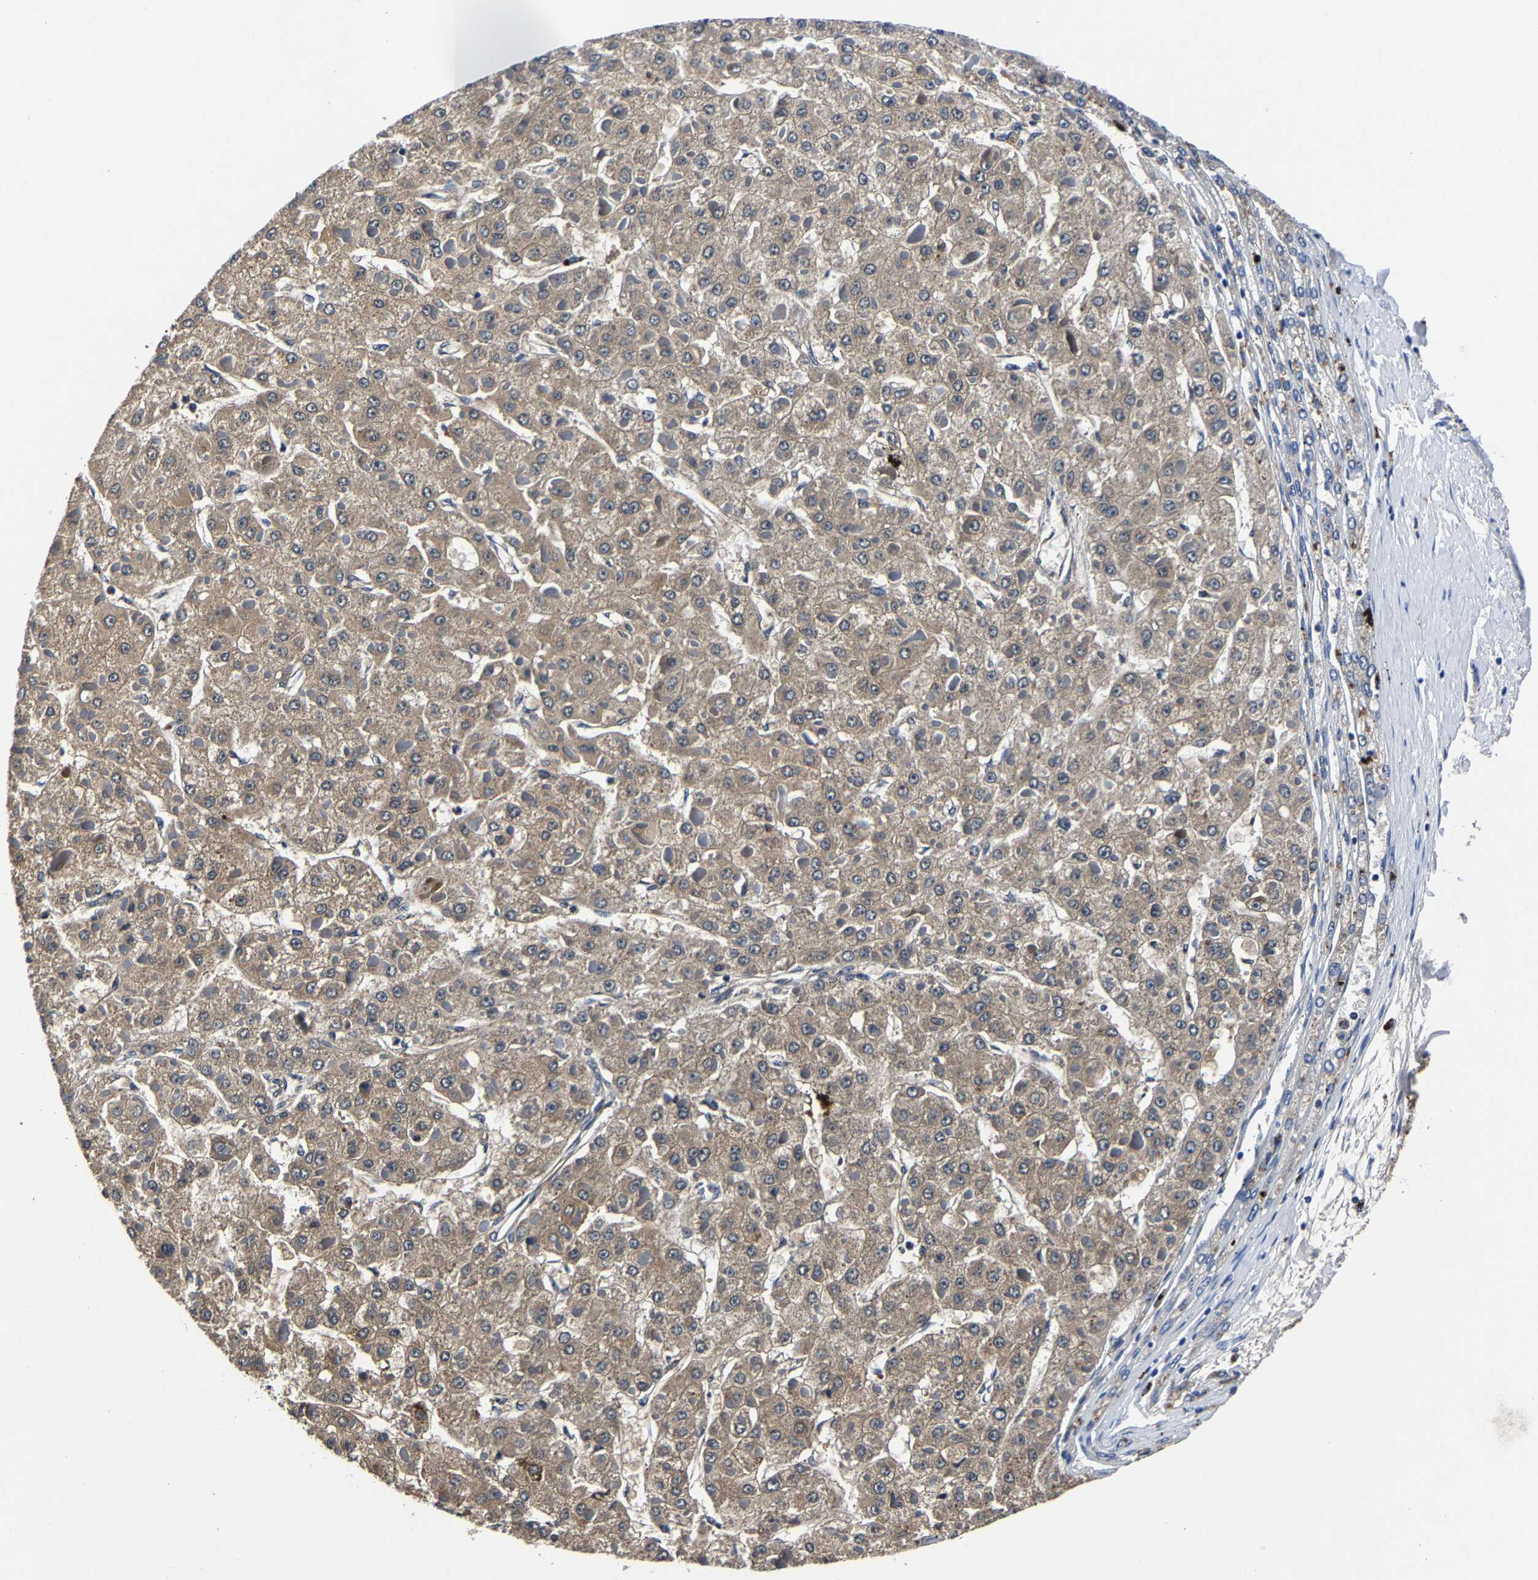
{"staining": {"intensity": "weak", "quantity": ">75%", "location": "cytoplasmic/membranous"}, "tissue": "liver cancer", "cell_type": "Tumor cells", "image_type": "cancer", "snomed": [{"axis": "morphology", "description": "Carcinoma, Hepatocellular, NOS"}, {"axis": "topography", "description": "Liver"}], "caption": "A brown stain labels weak cytoplasmic/membranous expression of a protein in human liver hepatocellular carcinoma tumor cells.", "gene": "PSPH", "patient": {"sex": "female", "age": 73}}